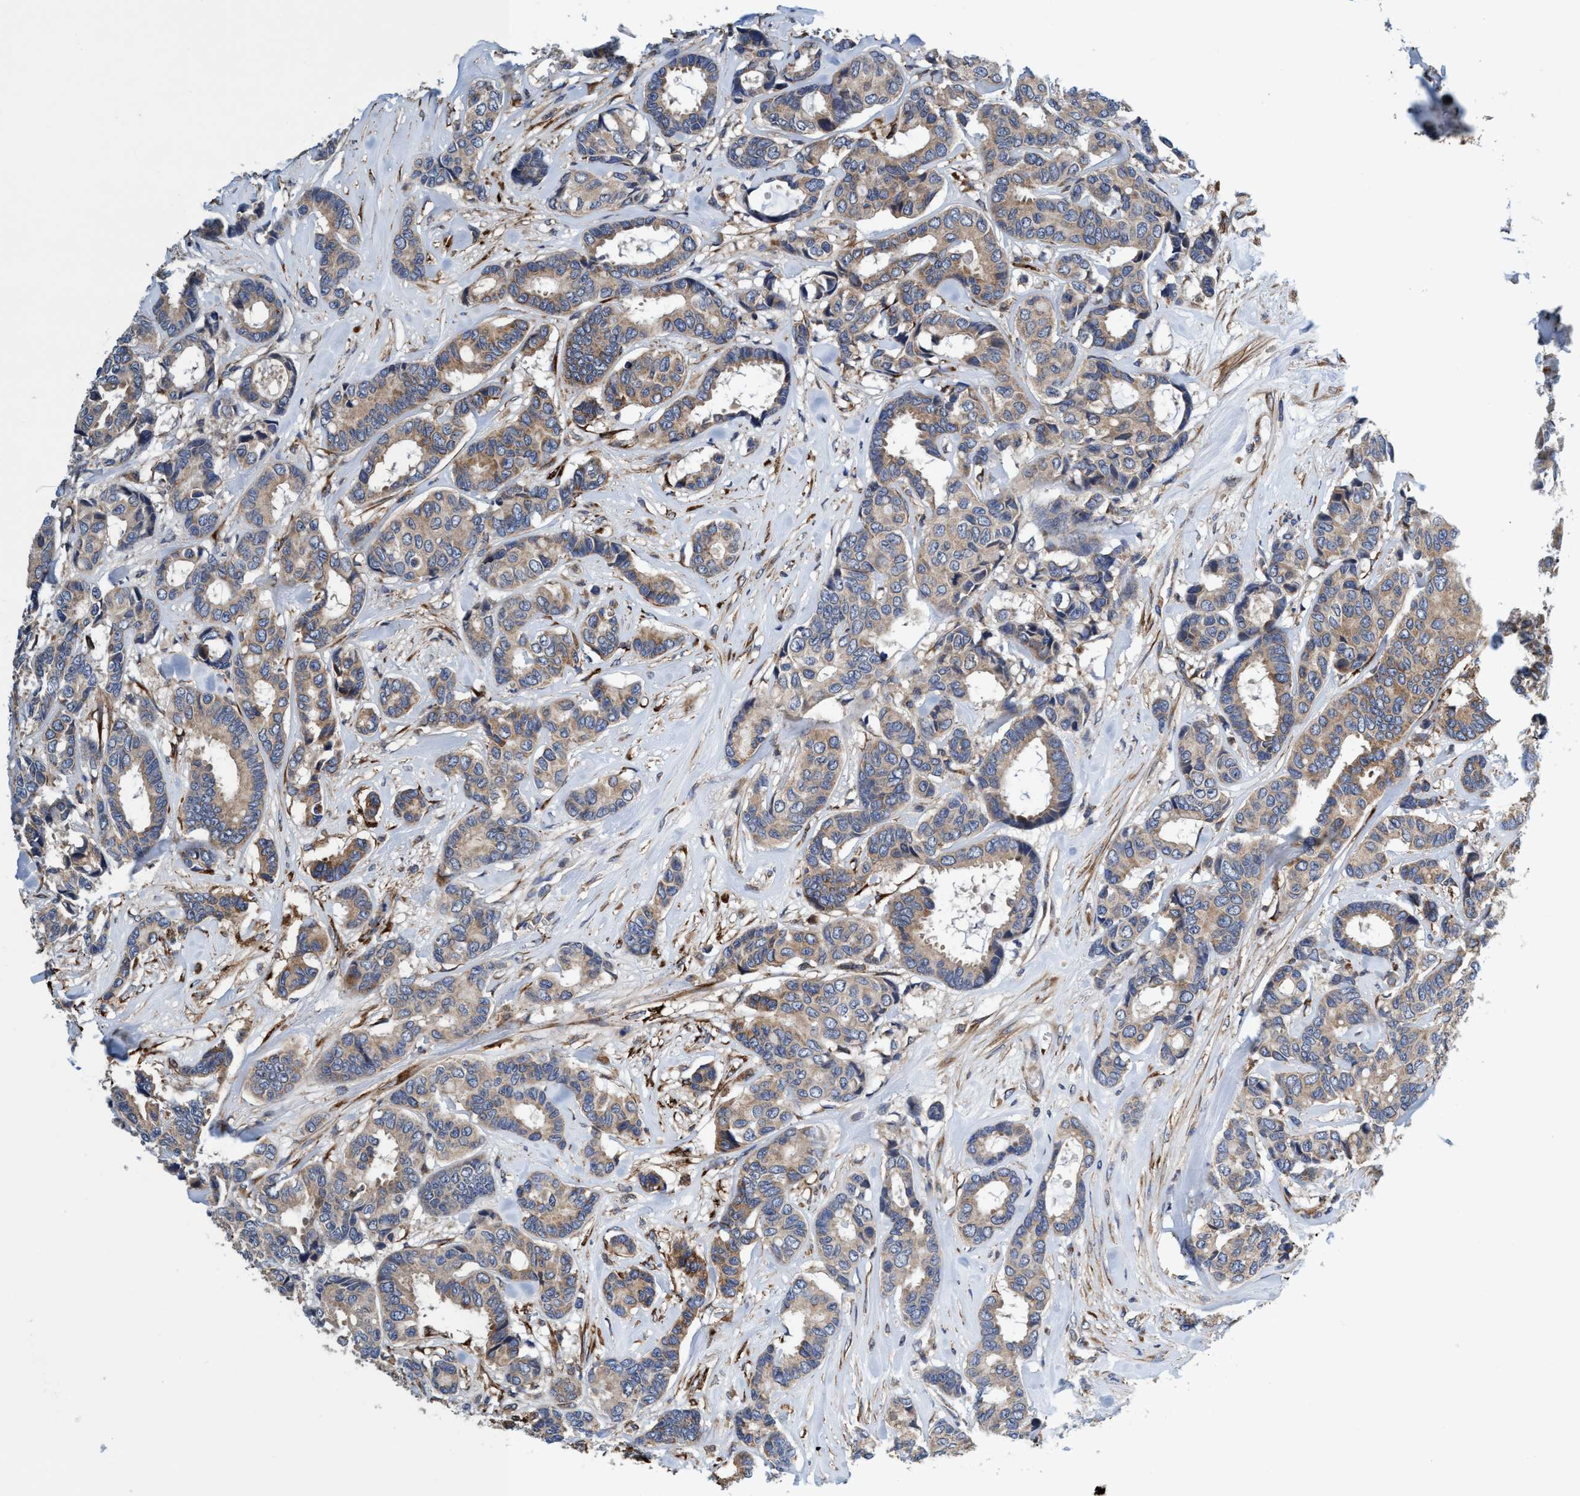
{"staining": {"intensity": "weak", "quantity": ">75%", "location": "cytoplasmic/membranous"}, "tissue": "breast cancer", "cell_type": "Tumor cells", "image_type": "cancer", "snomed": [{"axis": "morphology", "description": "Duct carcinoma"}, {"axis": "topography", "description": "Breast"}], "caption": "Protein expression analysis of breast cancer (infiltrating ductal carcinoma) demonstrates weak cytoplasmic/membranous positivity in approximately >75% of tumor cells.", "gene": "CALCOCO2", "patient": {"sex": "female", "age": 87}}